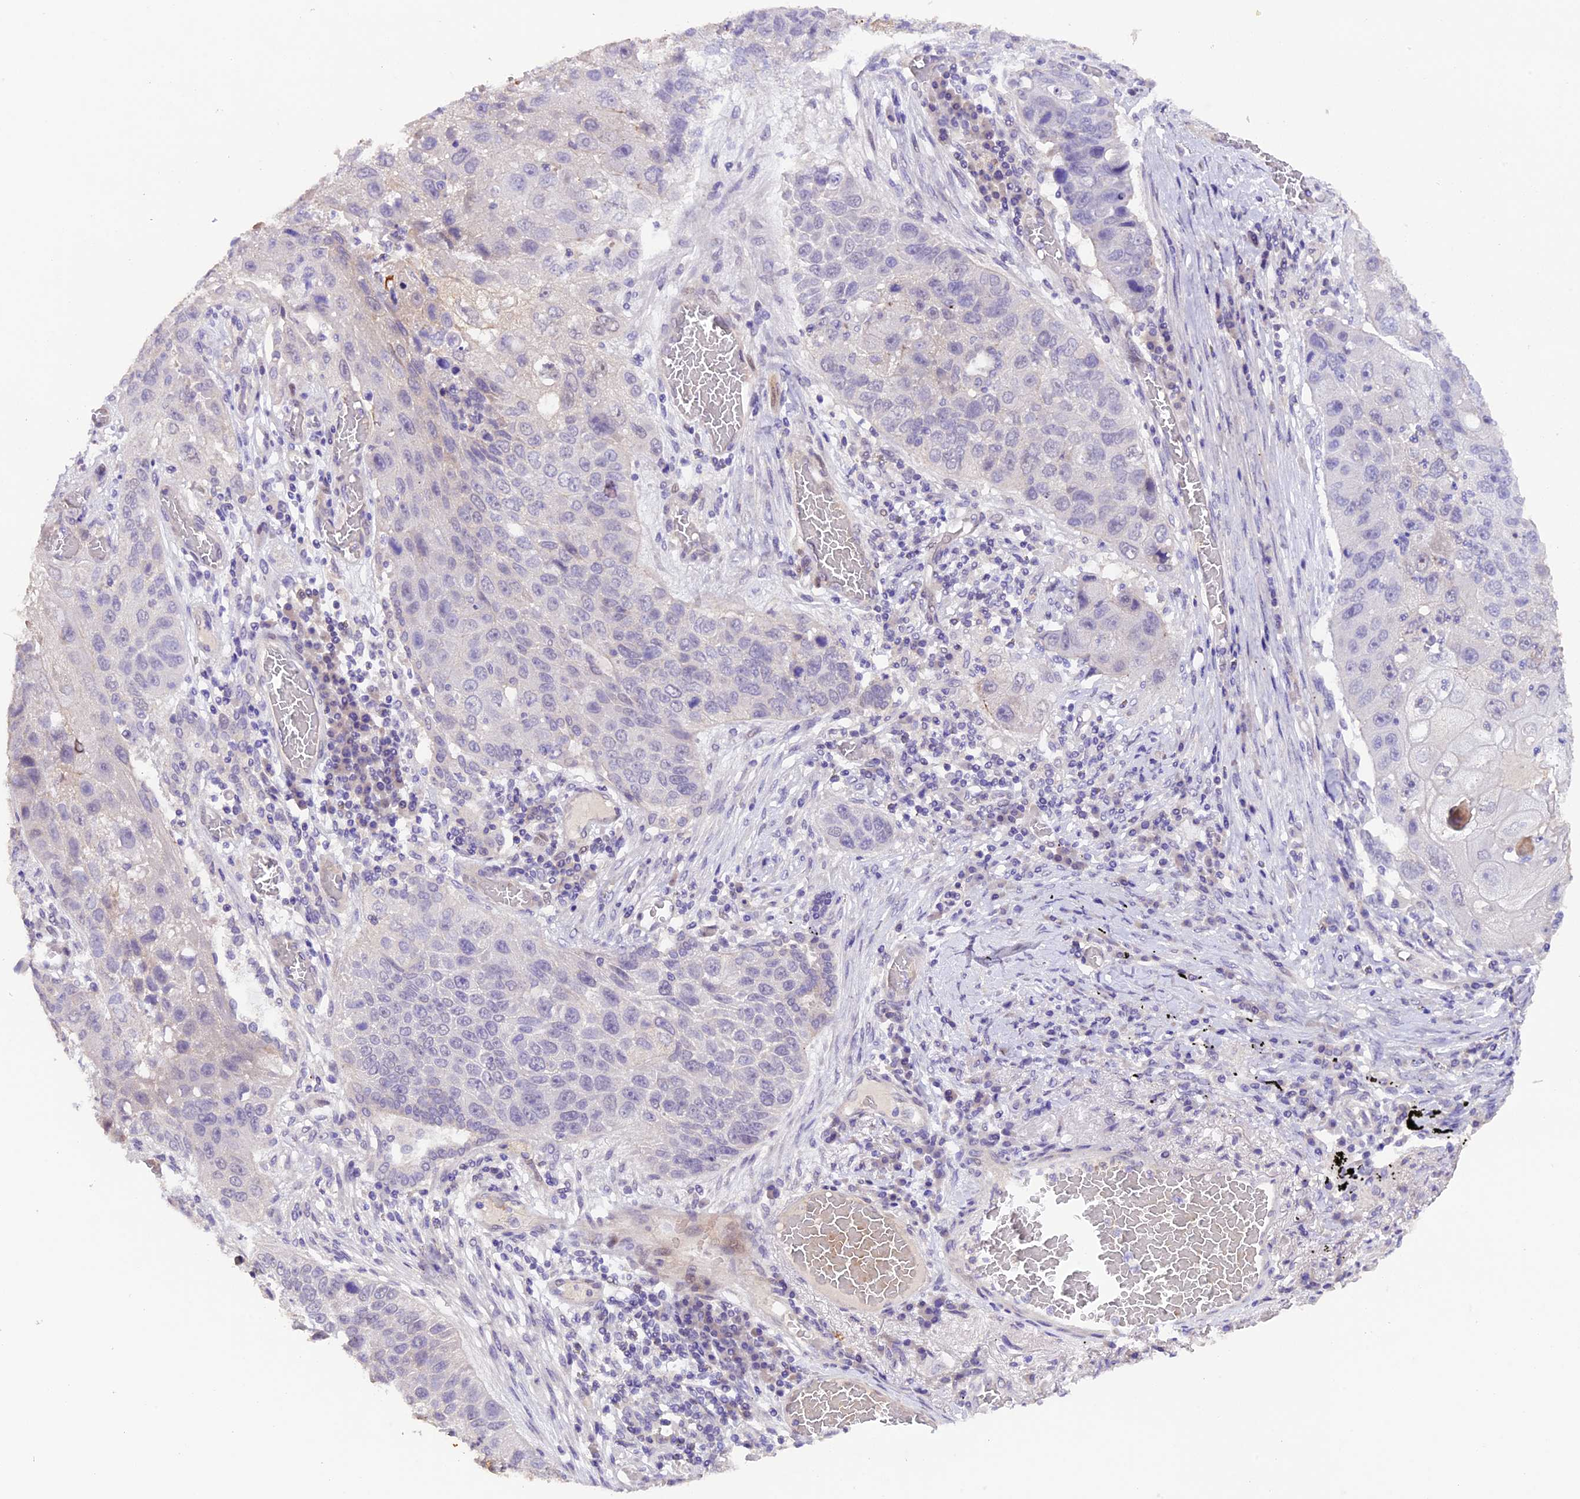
{"staining": {"intensity": "negative", "quantity": "none", "location": "none"}, "tissue": "lung cancer", "cell_type": "Tumor cells", "image_type": "cancer", "snomed": [{"axis": "morphology", "description": "Squamous cell carcinoma, NOS"}, {"axis": "topography", "description": "Lung"}], "caption": "Immunohistochemical staining of human lung cancer reveals no significant expression in tumor cells.", "gene": "NCK2", "patient": {"sex": "male", "age": 61}}